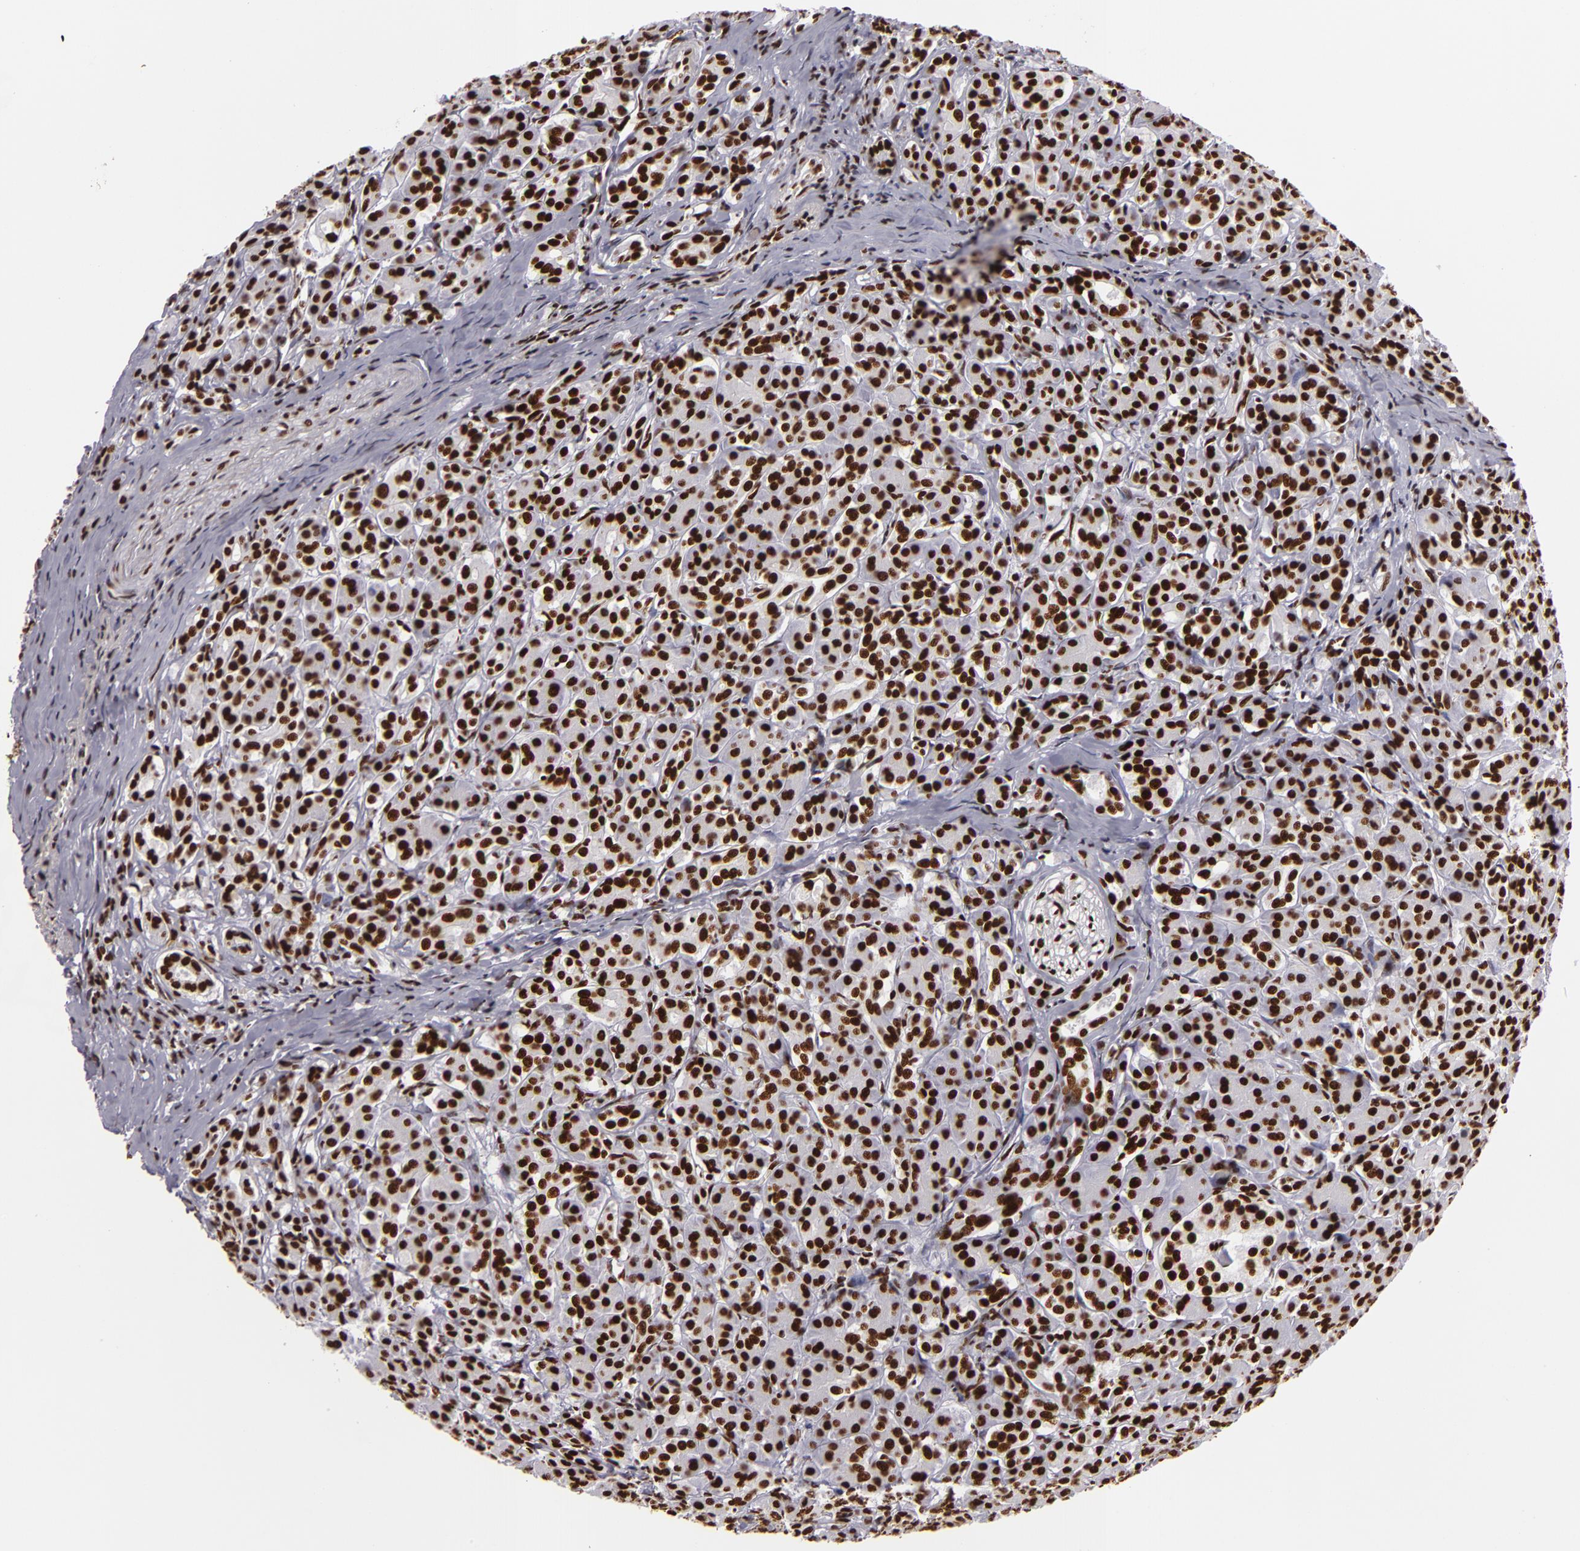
{"staining": {"intensity": "strong", "quantity": ">75%", "location": "nuclear"}, "tissue": "pancreas", "cell_type": "Exocrine glandular cells", "image_type": "normal", "snomed": [{"axis": "morphology", "description": "Normal tissue, NOS"}, {"axis": "topography", "description": "Lymph node"}, {"axis": "topography", "description": "Pancreas"}], "caption": "DAB immunohistochemical staining of normal pancreas exhibits strong nuclear protein positivity in approximately >75% of exocrine glandular cells. (DAB = brown stain, brightfield microscopy at high magnification).", "gene": "SAFB", "patient": {"sex": "male", "age": 59}}